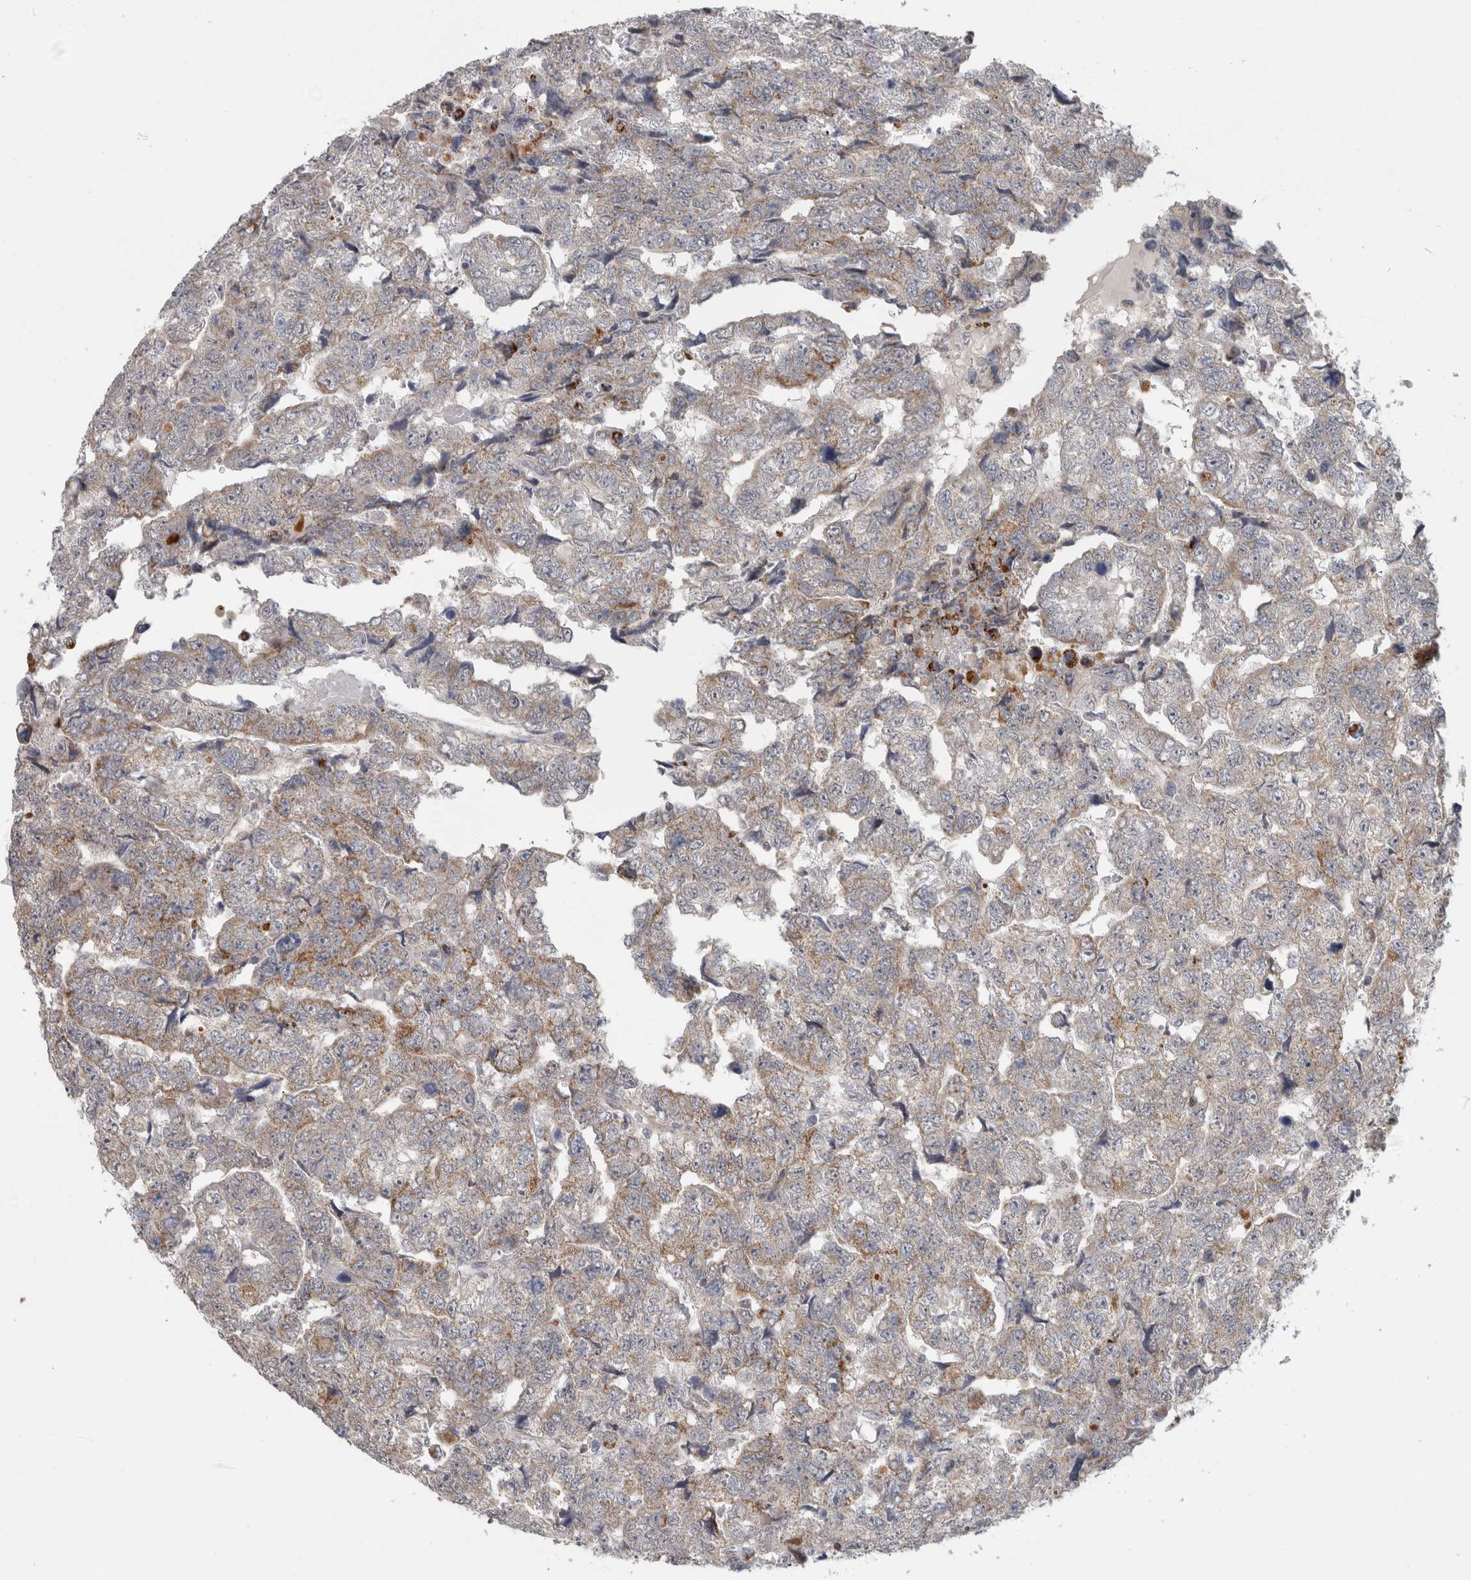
{"staining": {"intensity": "weak", "quantity": "25%-75%", "location": "cytoplasmic/membranous"}, "tissue": "testis cancer", "cell_type": "Tumor cells", "image_type": "cancer", "snomed": [{"axis": "morphology", "description": "Carcinoma, Embryonal, NOS"}, {"axis": "topography", "description": "Testis"}], "caption": "The immunohistochemical stain highlights weak cytoplasmic/membranous positivity in tumor cells of testis embryonal carcinoma tissue.", "gene": "RAB18", "patient": {"sex": "male", "age": 36}}